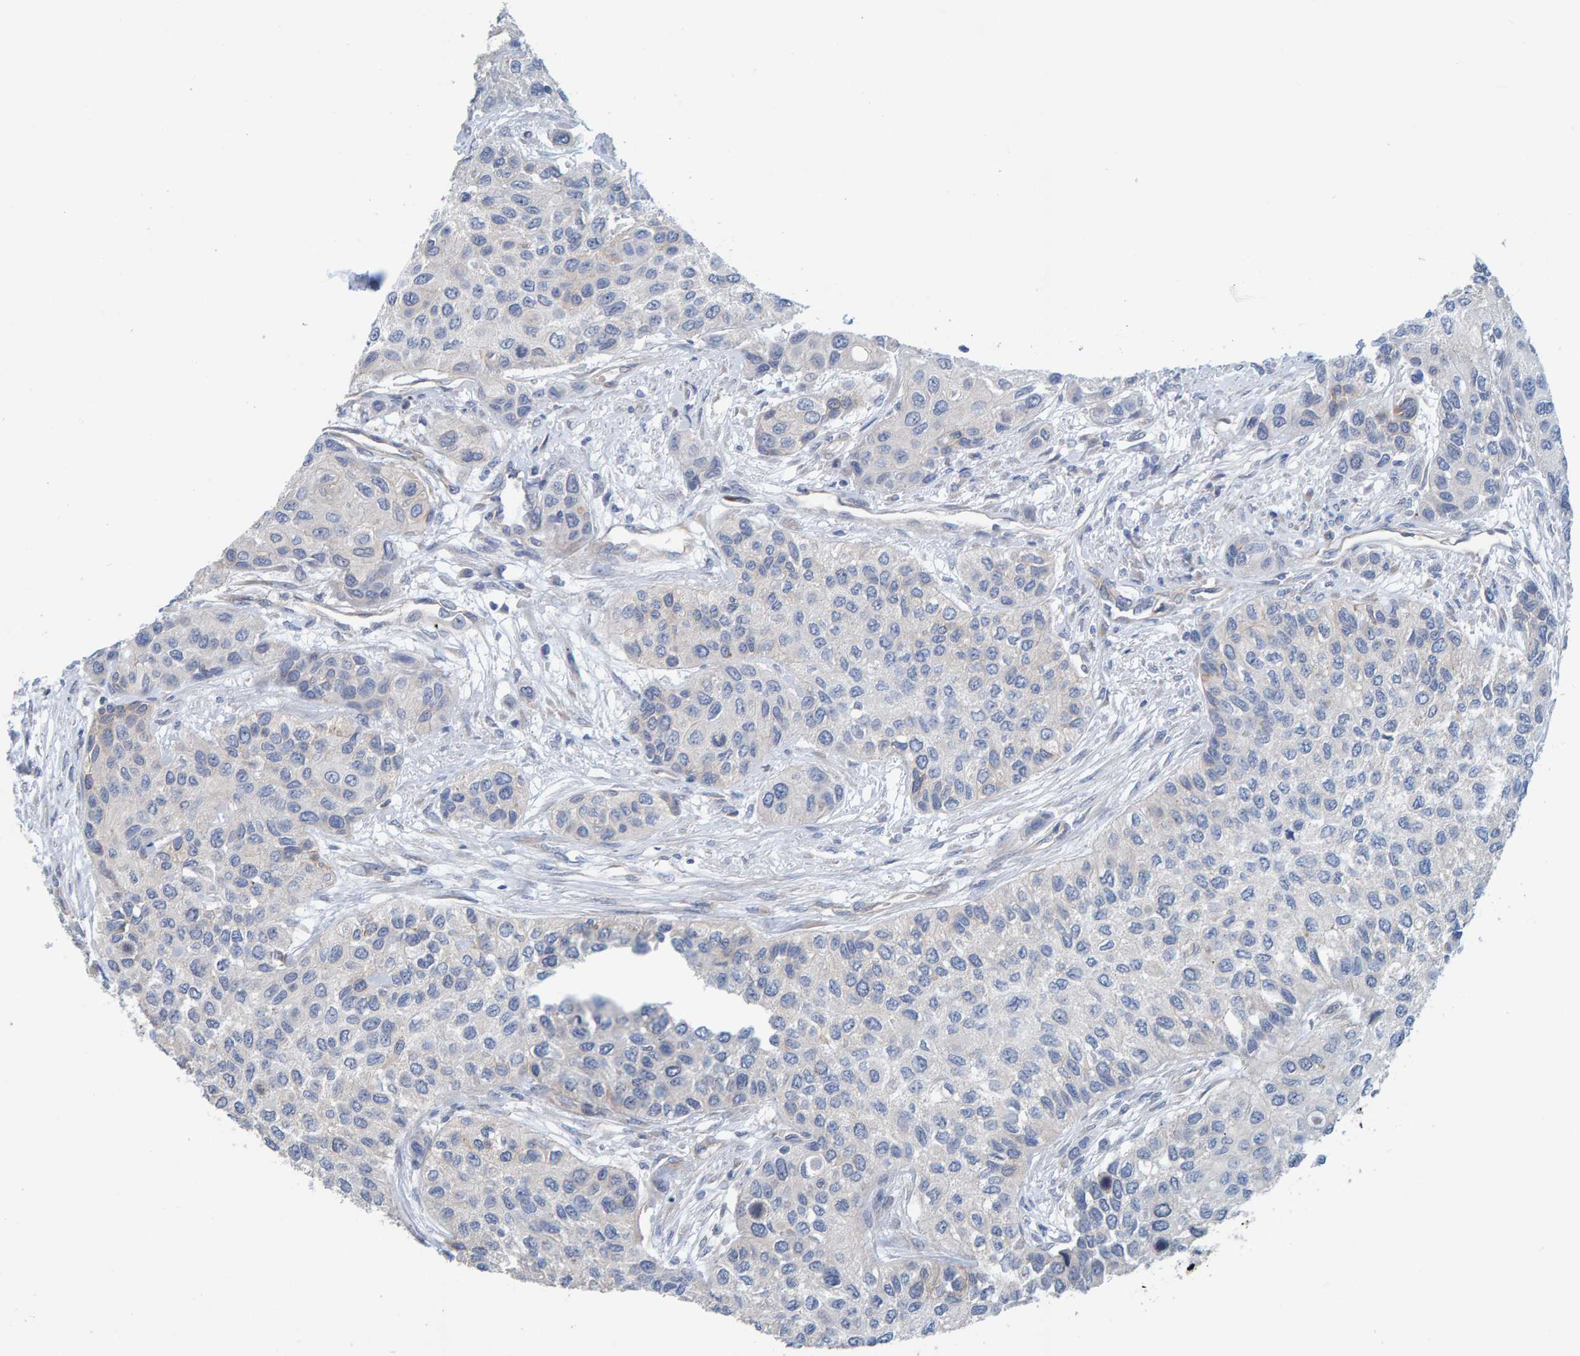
{"staining": {"intensity": "negative", "quantity": "none", "location": "none"}, "tissue": "urothelial cancer", "cell_type": "Tumor cells", "image_type": "cancer", "snomed": [{"axis": "morphology", "description": "Urothelial carcinoma, High grade"}, {"axis": "topography", "description": "Urinary bladder"}], "caption": "A high-resolution histopathology image shows immunohistochemistry staining of urothelial cancer, which displays no significant staining in tumor cells.", "gene": "RGP1", "patient": {"sex": "female", "age": 56}}